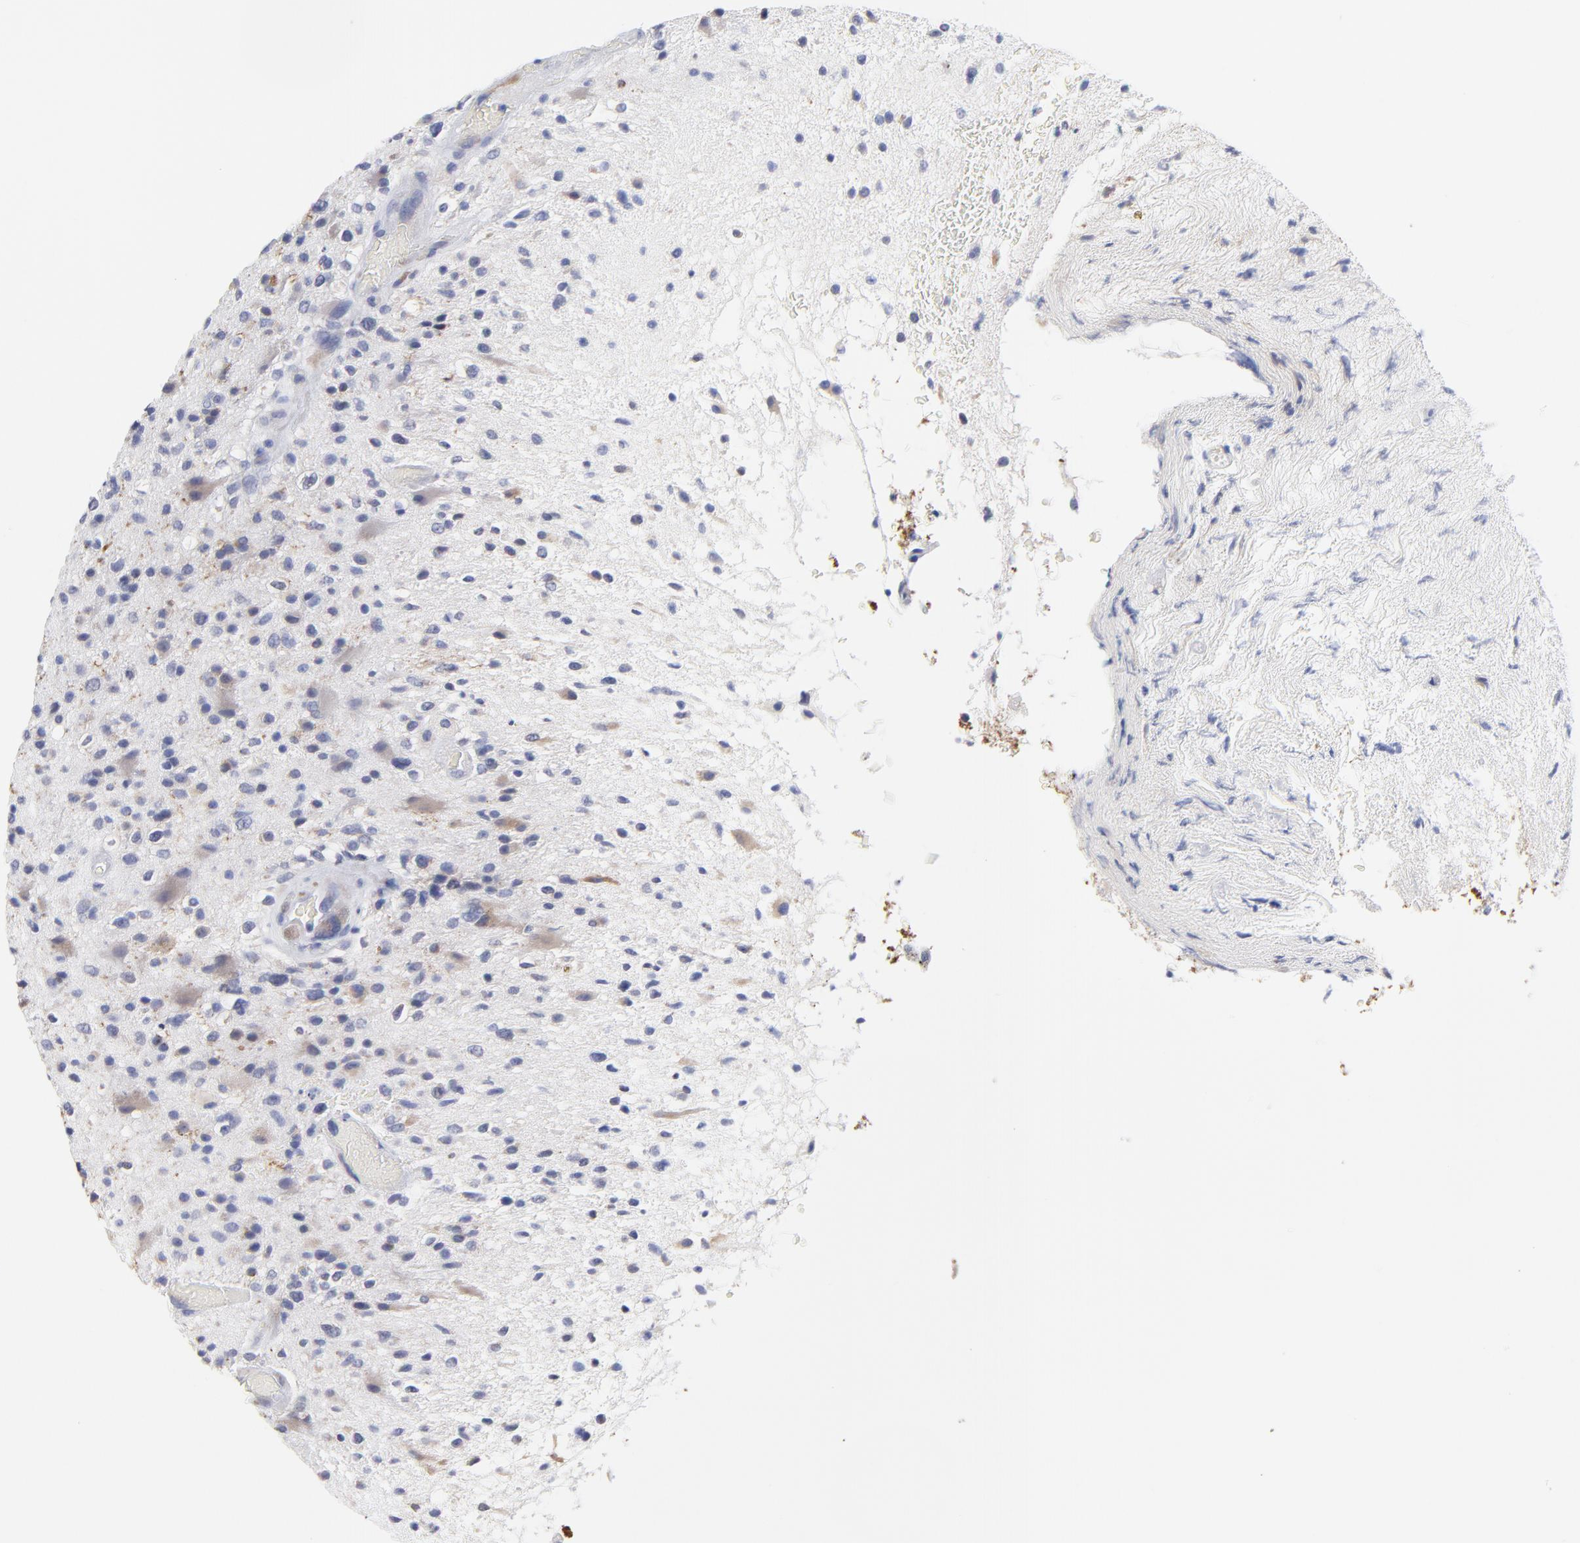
{"staining": {"intensity": "weak", "quantity": "<25%", "location": "cytoplasmic/membranous"}, "tissue": "glioma", "cell_type": "Tumor cells", "image_type": "cancer", "snomed": [{"axis": "morphology", "description": "Glioma, malignant, High grade"}, {"axis": "topography", "description": "Brain"}], "caption": "Immunohistochemistry image of human glioma stained for a protein (brown), which displays no expression in tumor cells.", "gene": "DUSP9", "patient": {"sex": "male", "age": 33}}